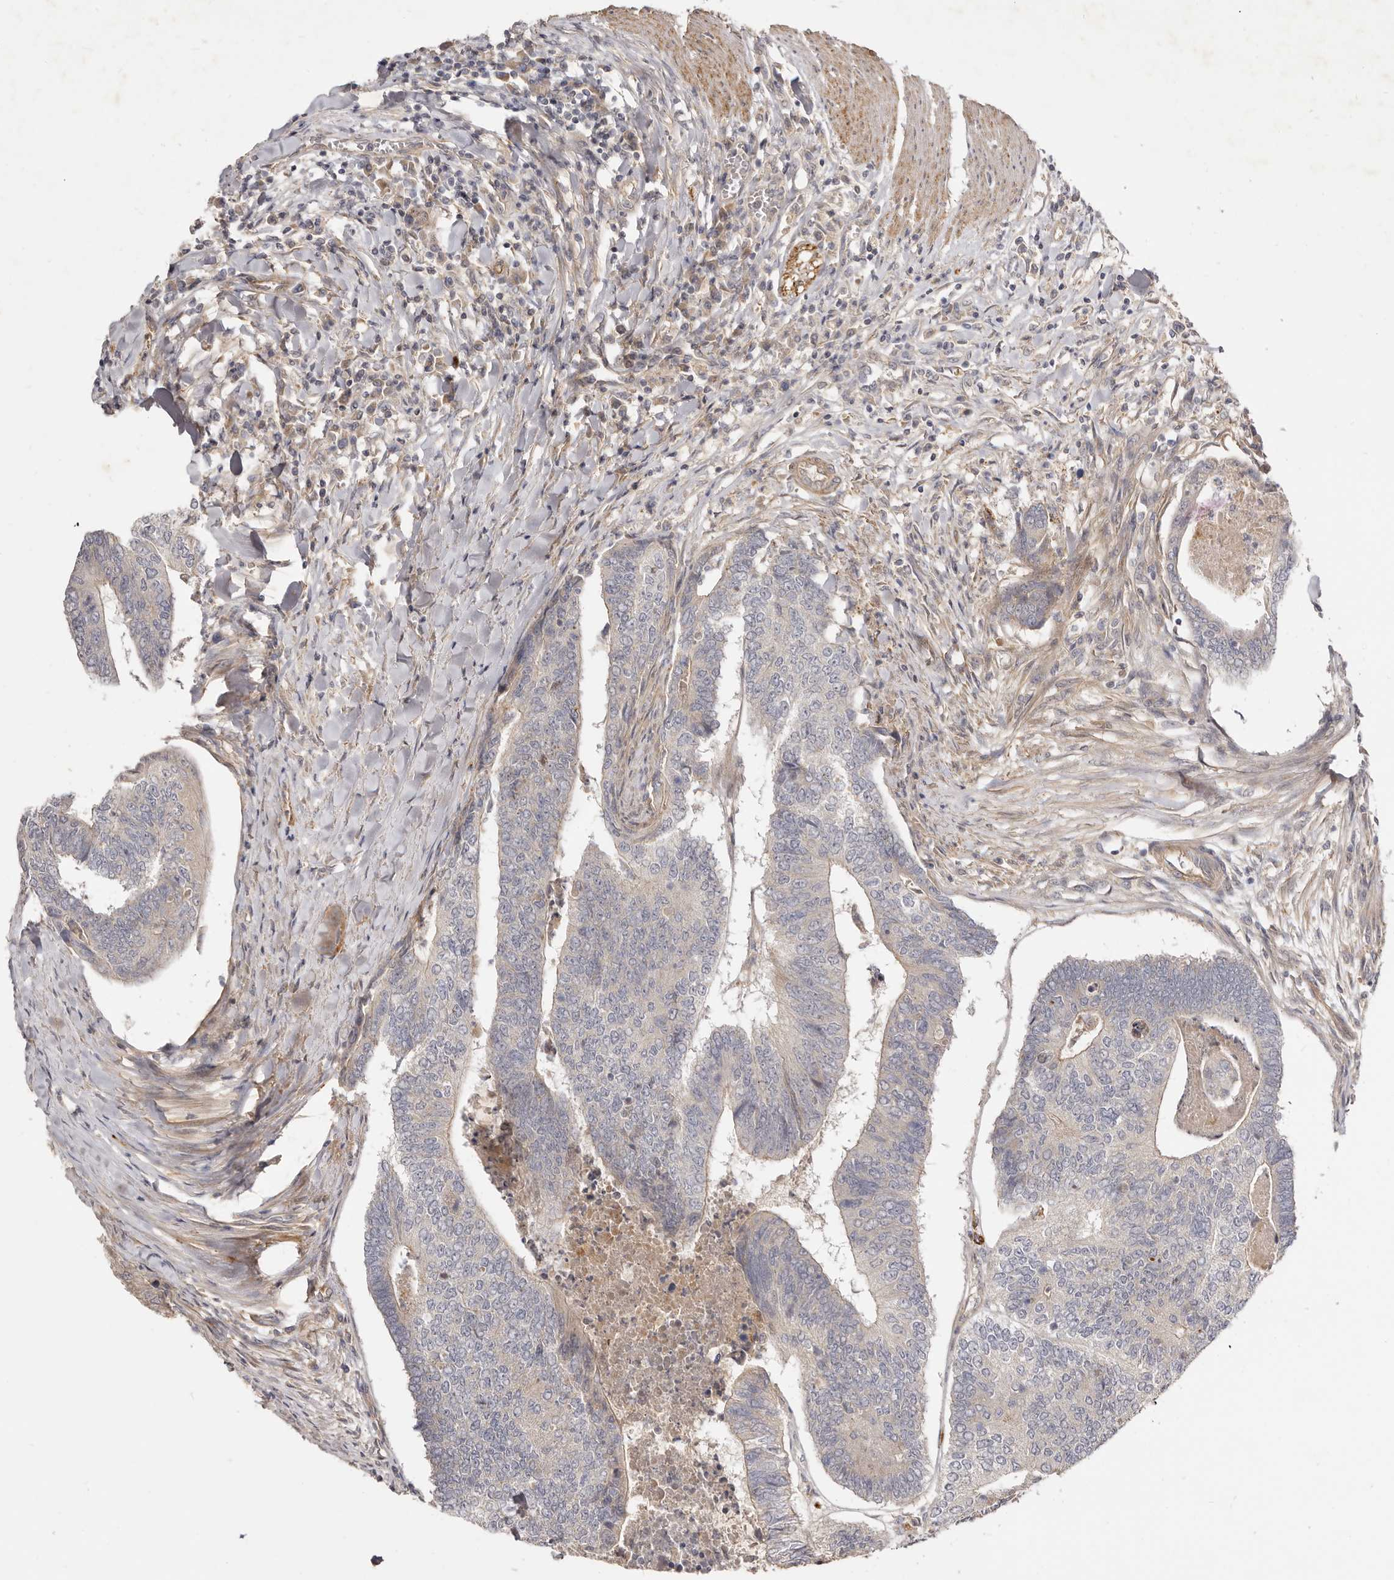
{"staining": {"intensity": "negative", "quantity": "none", "location": "none"}, "tissue": "colorectal cancer", "cell_type": "Tumor cells", "image_type": "cancer", "snomed": [{"axis": "morphology", "description": "Adenocarcinoma, NOS"}, {"axis": "topography", "description": "Colon"}], "caption": "Micrograph shows no significant protein expression in tumor cells of colorectal cancer (adenocarcinoma).", "gene": "ADAMTS9", "patient": {"sex": "female", "age": 67}}